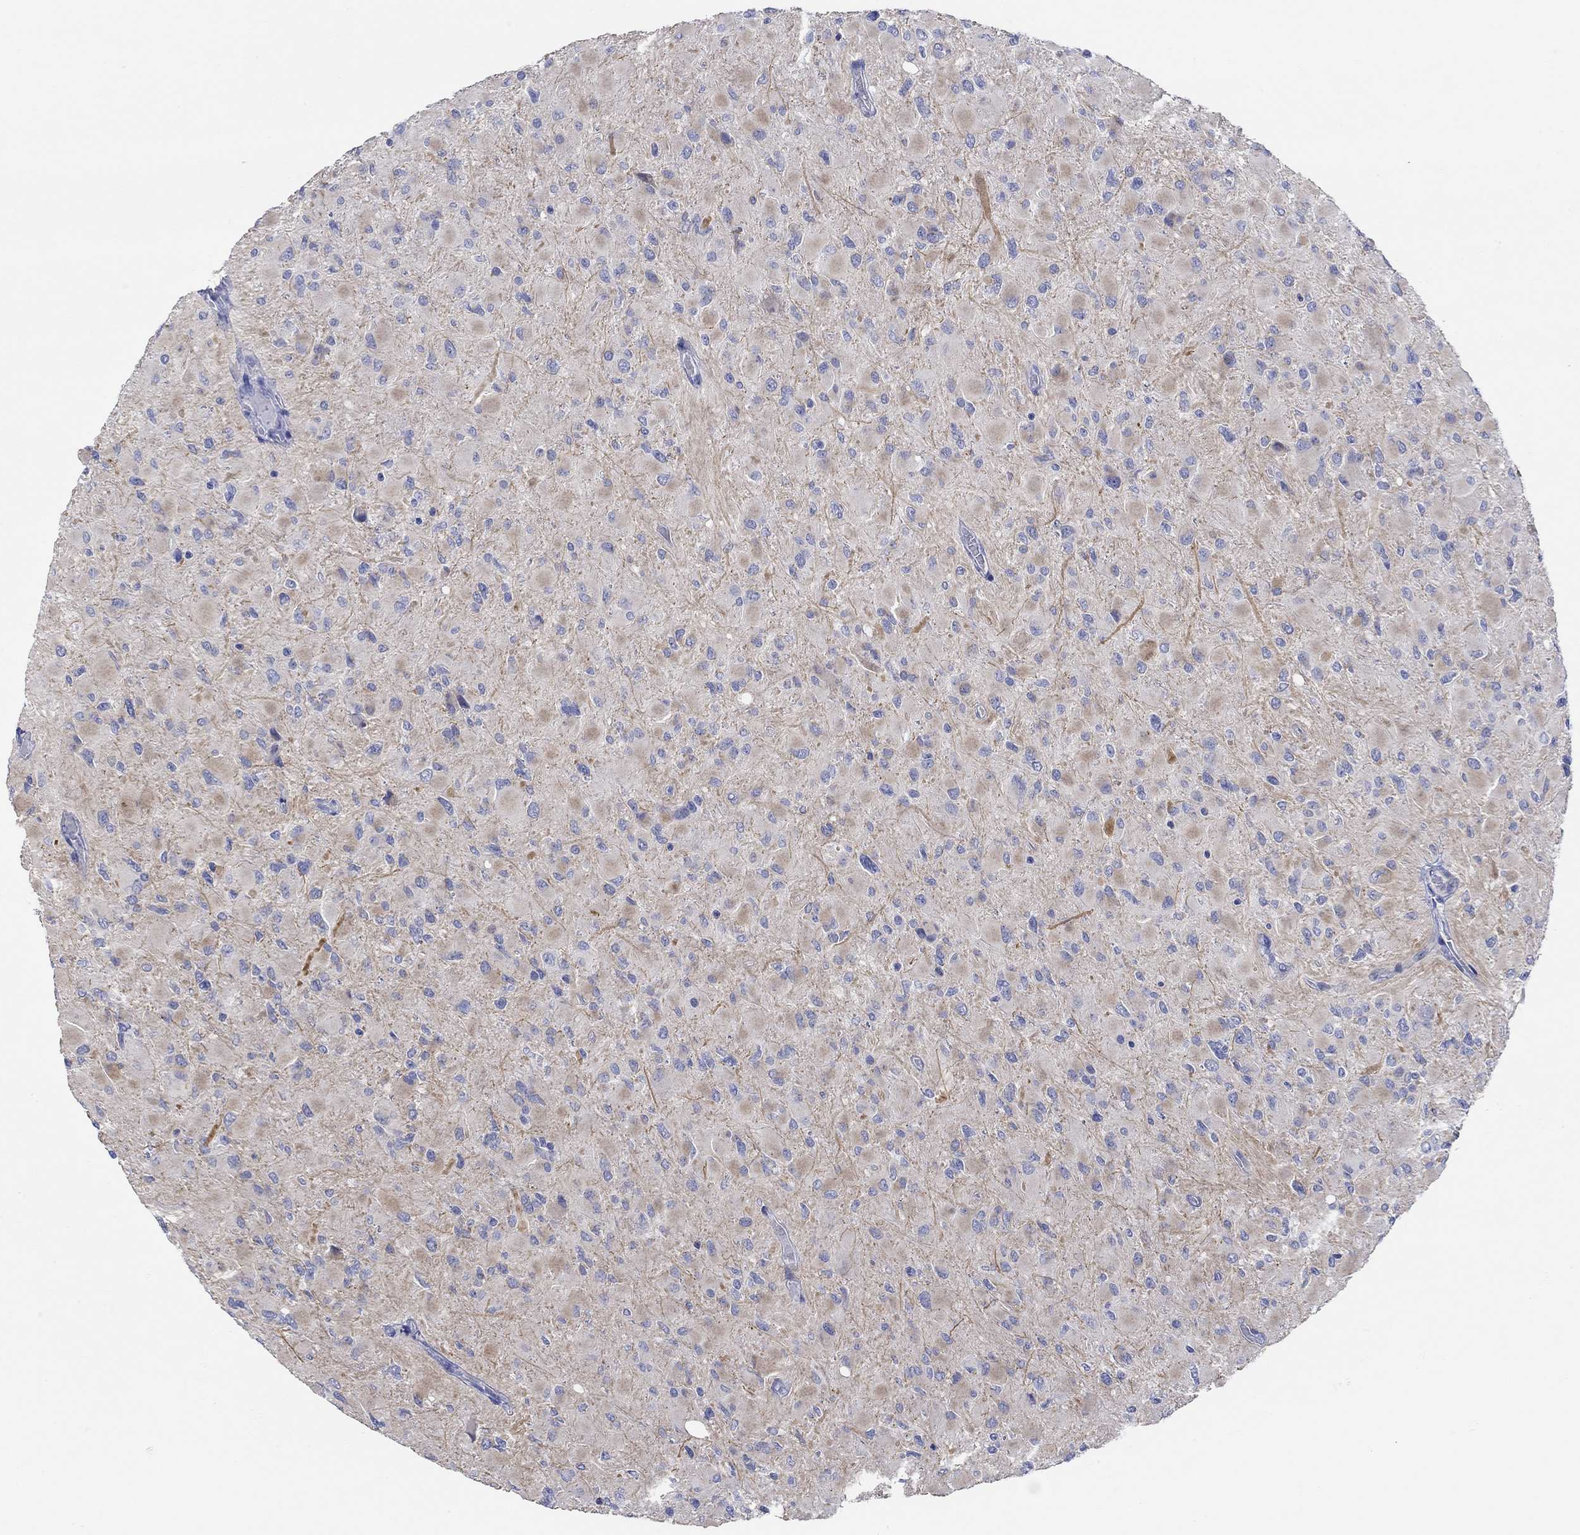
{"staining": {"intensity": "negative", "quantity": "none", "location": "none"}, "tissue": "glioma", "cell_type": "Tumor cells", "image_type": "cancer", "snomed": [{"axis": "morphology", "description": "Glioma, malignant, High grade"}, {"axis": "topography", "description": "Cerebral cortex"}], "caption": "Immunohistochemistry (IHC) micrograph of neoplastic tissue: glioma stained with DAB shows no significant protein staining in tumor cells.", "gene": "KRT222", "patient": {"sex": "female", "age": 36}}